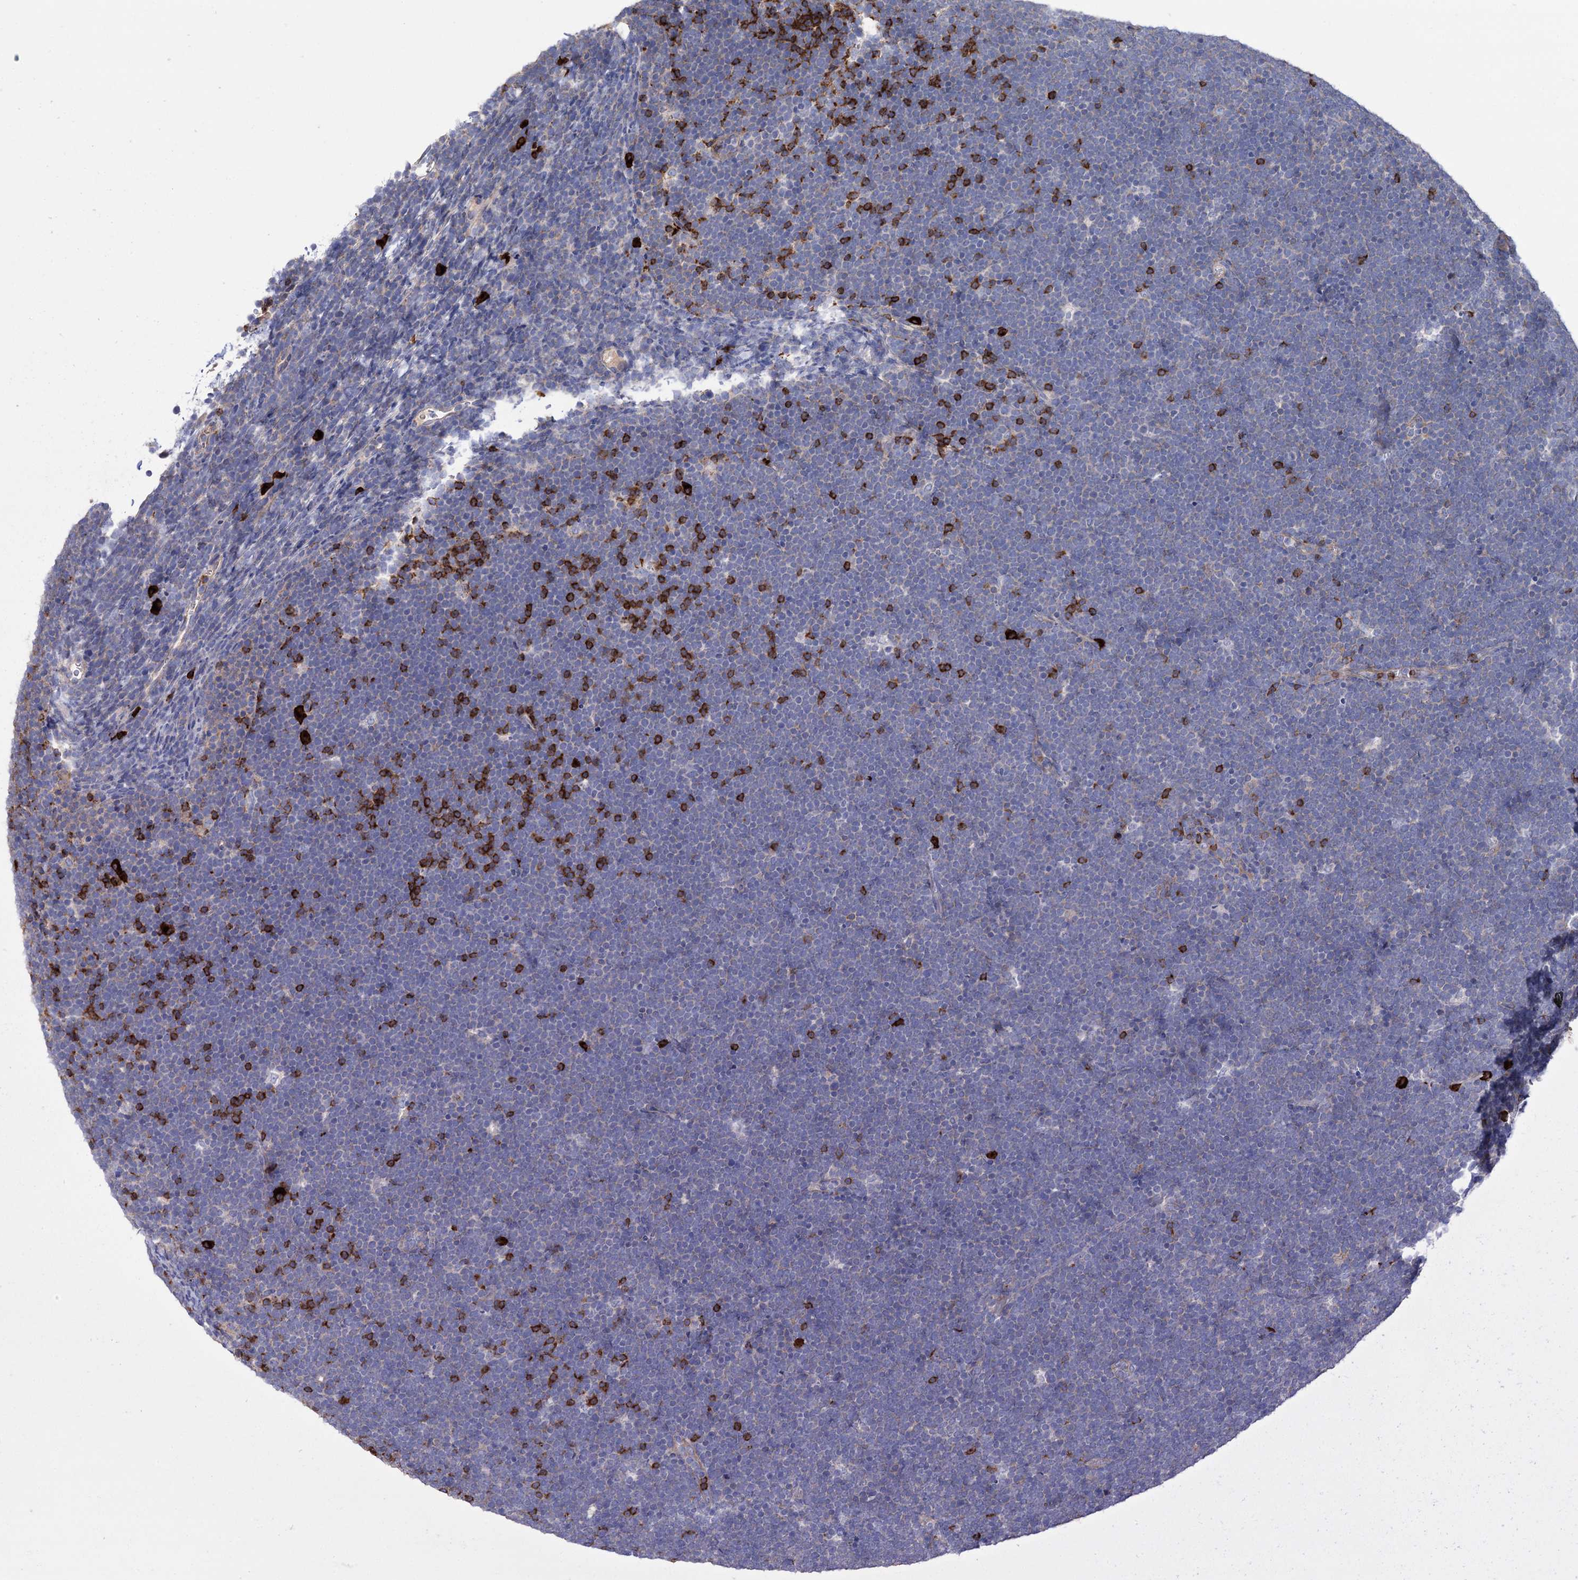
{"staining": {"intensity": "negative", "quantity": "none", "location": "none"}, "tissue": "lymphoma", "cell_type": "Tumor cells", "image_type": "cancer", "snomed": [{"axis": "morphology", "description": "Malignant lymphoma, non-Hodgkin's type, High grade"}, {"axis": "topography", "description": "Lymph node"}], "caption": "This is a micrograph of IHC staining of malignant lymphoma, non-Hodgkin's type (high-grade), which shows no positivity in tumor cells. (DAB immunohistochemistry visualized using brightfield microscopy, high magnification).", "gene": "BBS4", "patient": {"sex": "male", "age": 13}}